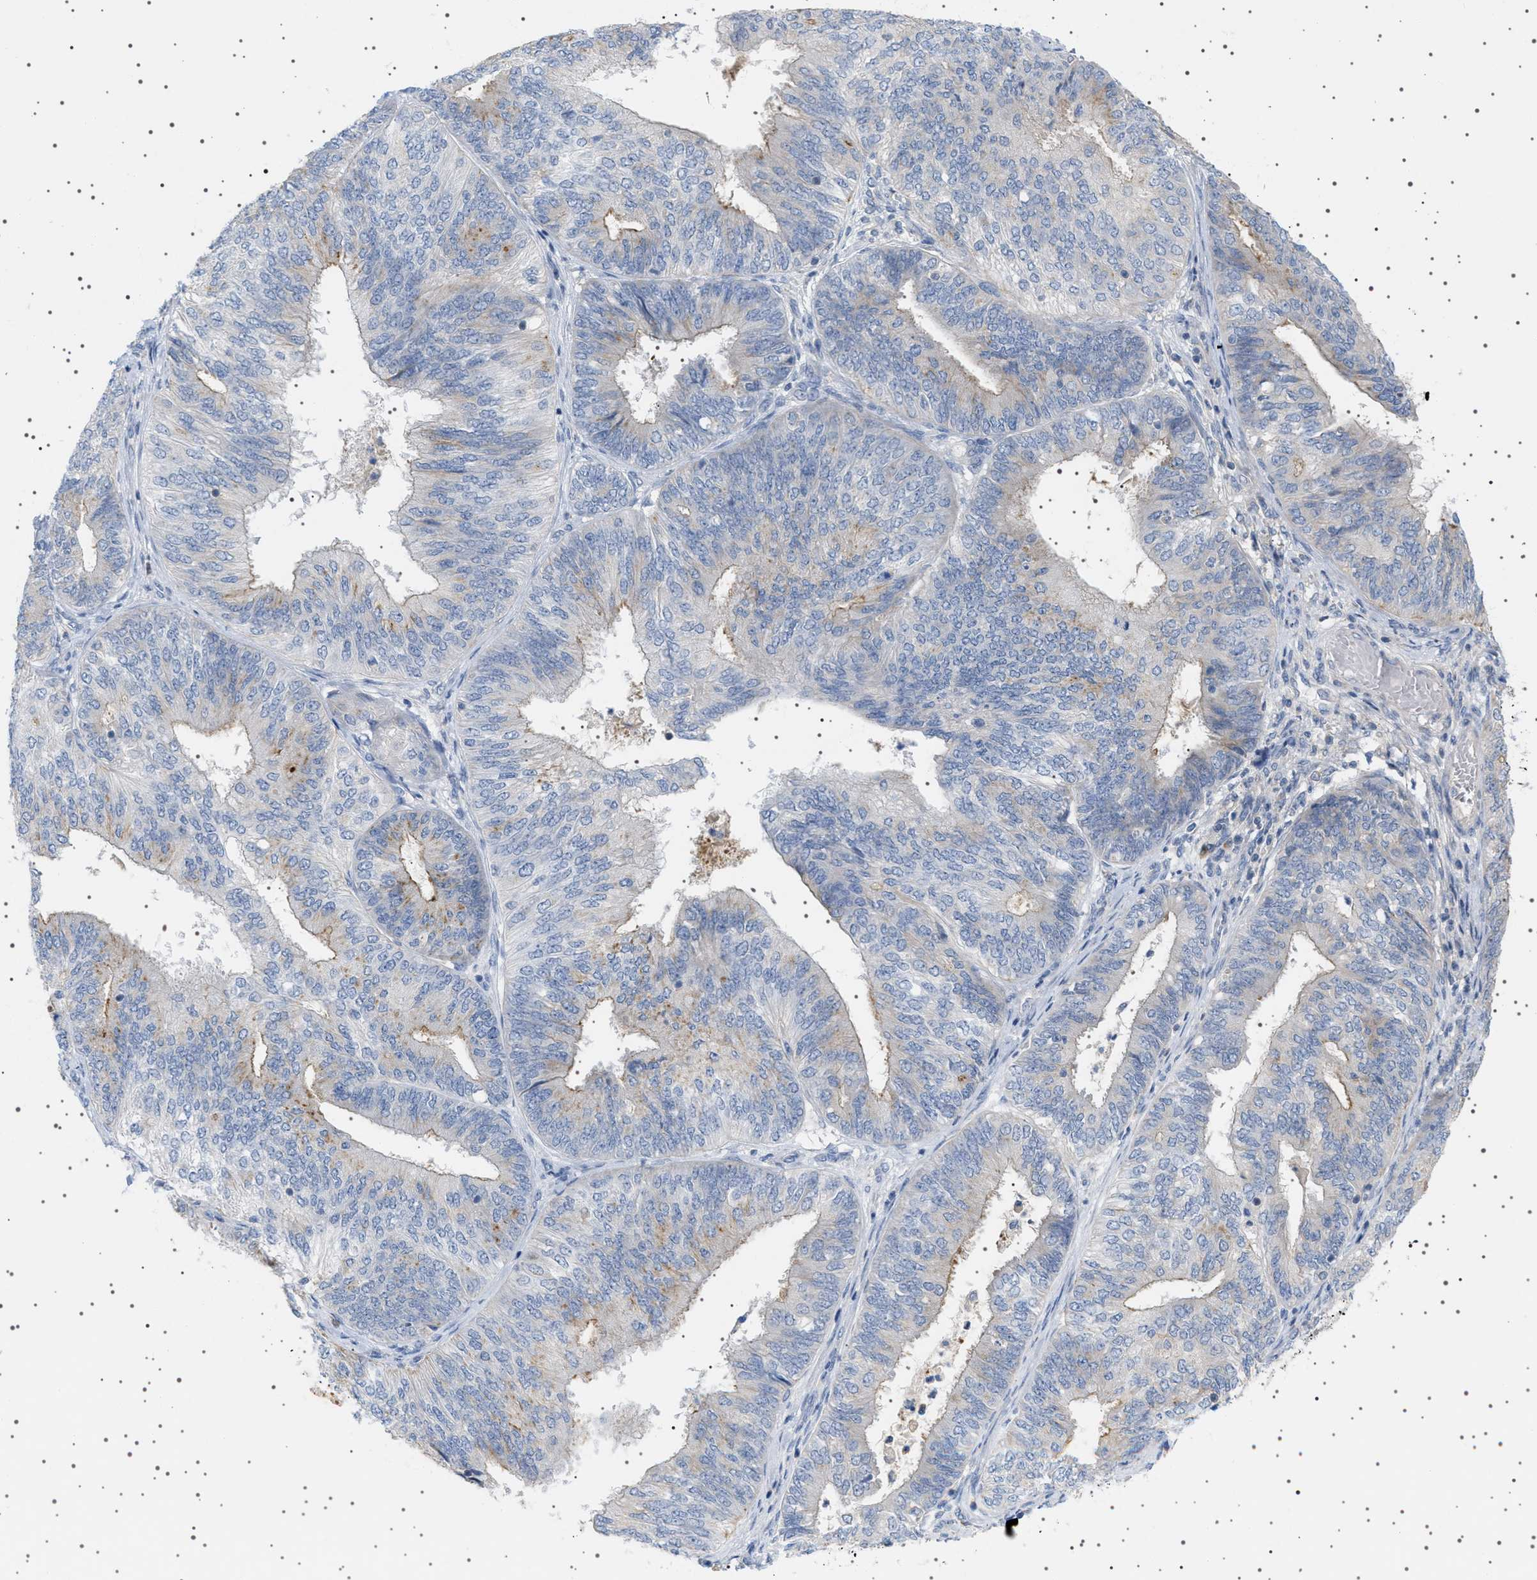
{"staining": {"intensity": "negative", "quantity": "none", "location": "none"}, "tissue": "endometrial cancer", "cell_type": "Tumor cells", "image_type": "cancer", "snomed": [{"axis": "morphology", "description": "Adenocarcinoma, NOS"}, {"axis": "topography", "description": "Endometrium"}], "caption": "The IHC photomicrograph has no significant expression in tumor cells of endometrial adenocarcinoma tissue.", "gene": "ADCY10", "patient": {"sex": "female", "age": 58}}